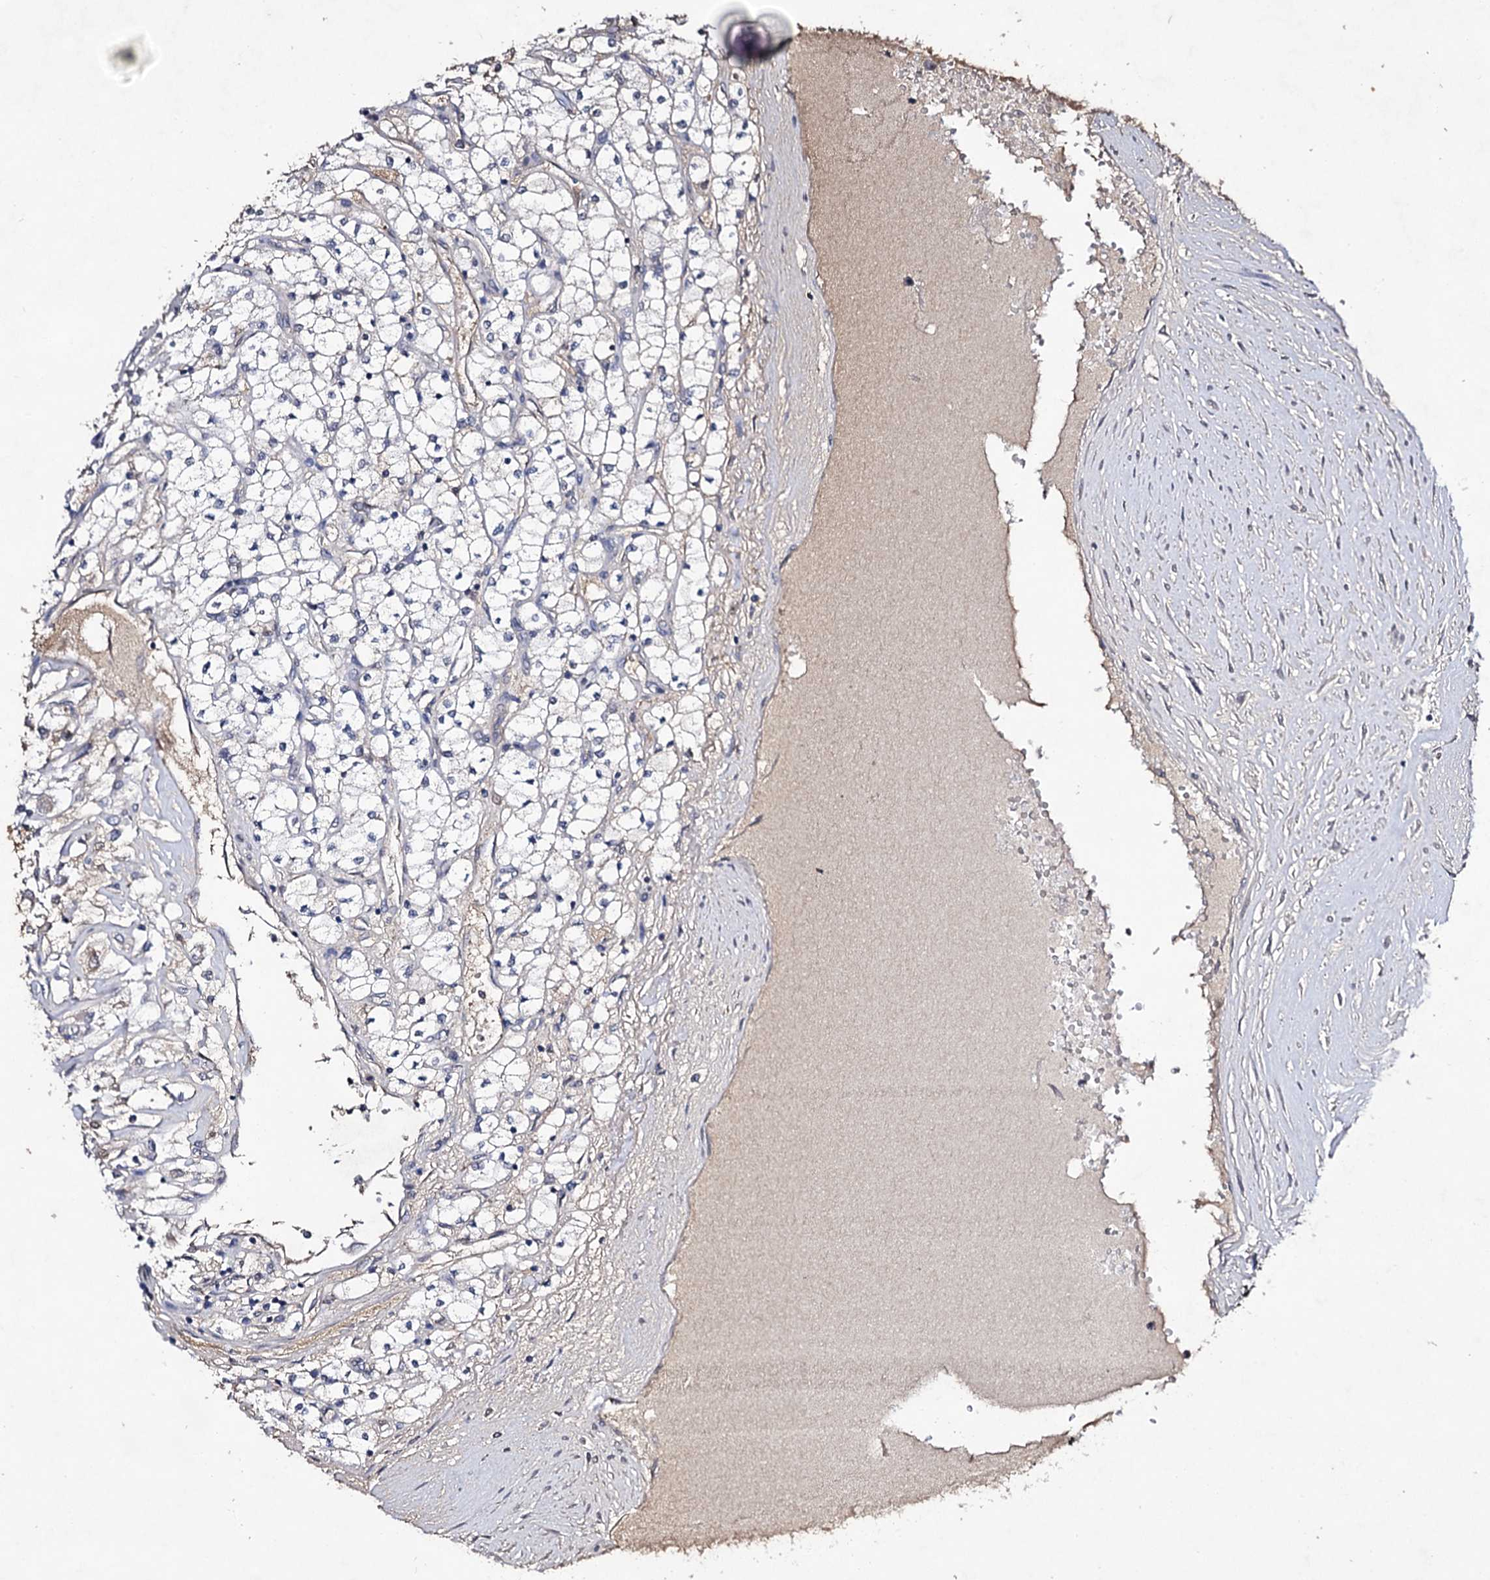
{"staining": {"intensity": "weak", "quantity": "<25%", "location": "cytoplasmic/membranous"}, "tissue": "renal cancer", "cell_type": "Tumor cells", "image_type": "cancer", "snomed": [{"axis": "morphology", "description": "Adenocarcinoma, NOS"}, {"axis": "topography", "description": "Kidney"}], "caption": "High power microscopy micrograph of an IHC histopathology image of renal cancer, revealing no significant expression in tumor cells.", "gene": "PLIN1", "patient": {"sex": "male", "age": 80}}